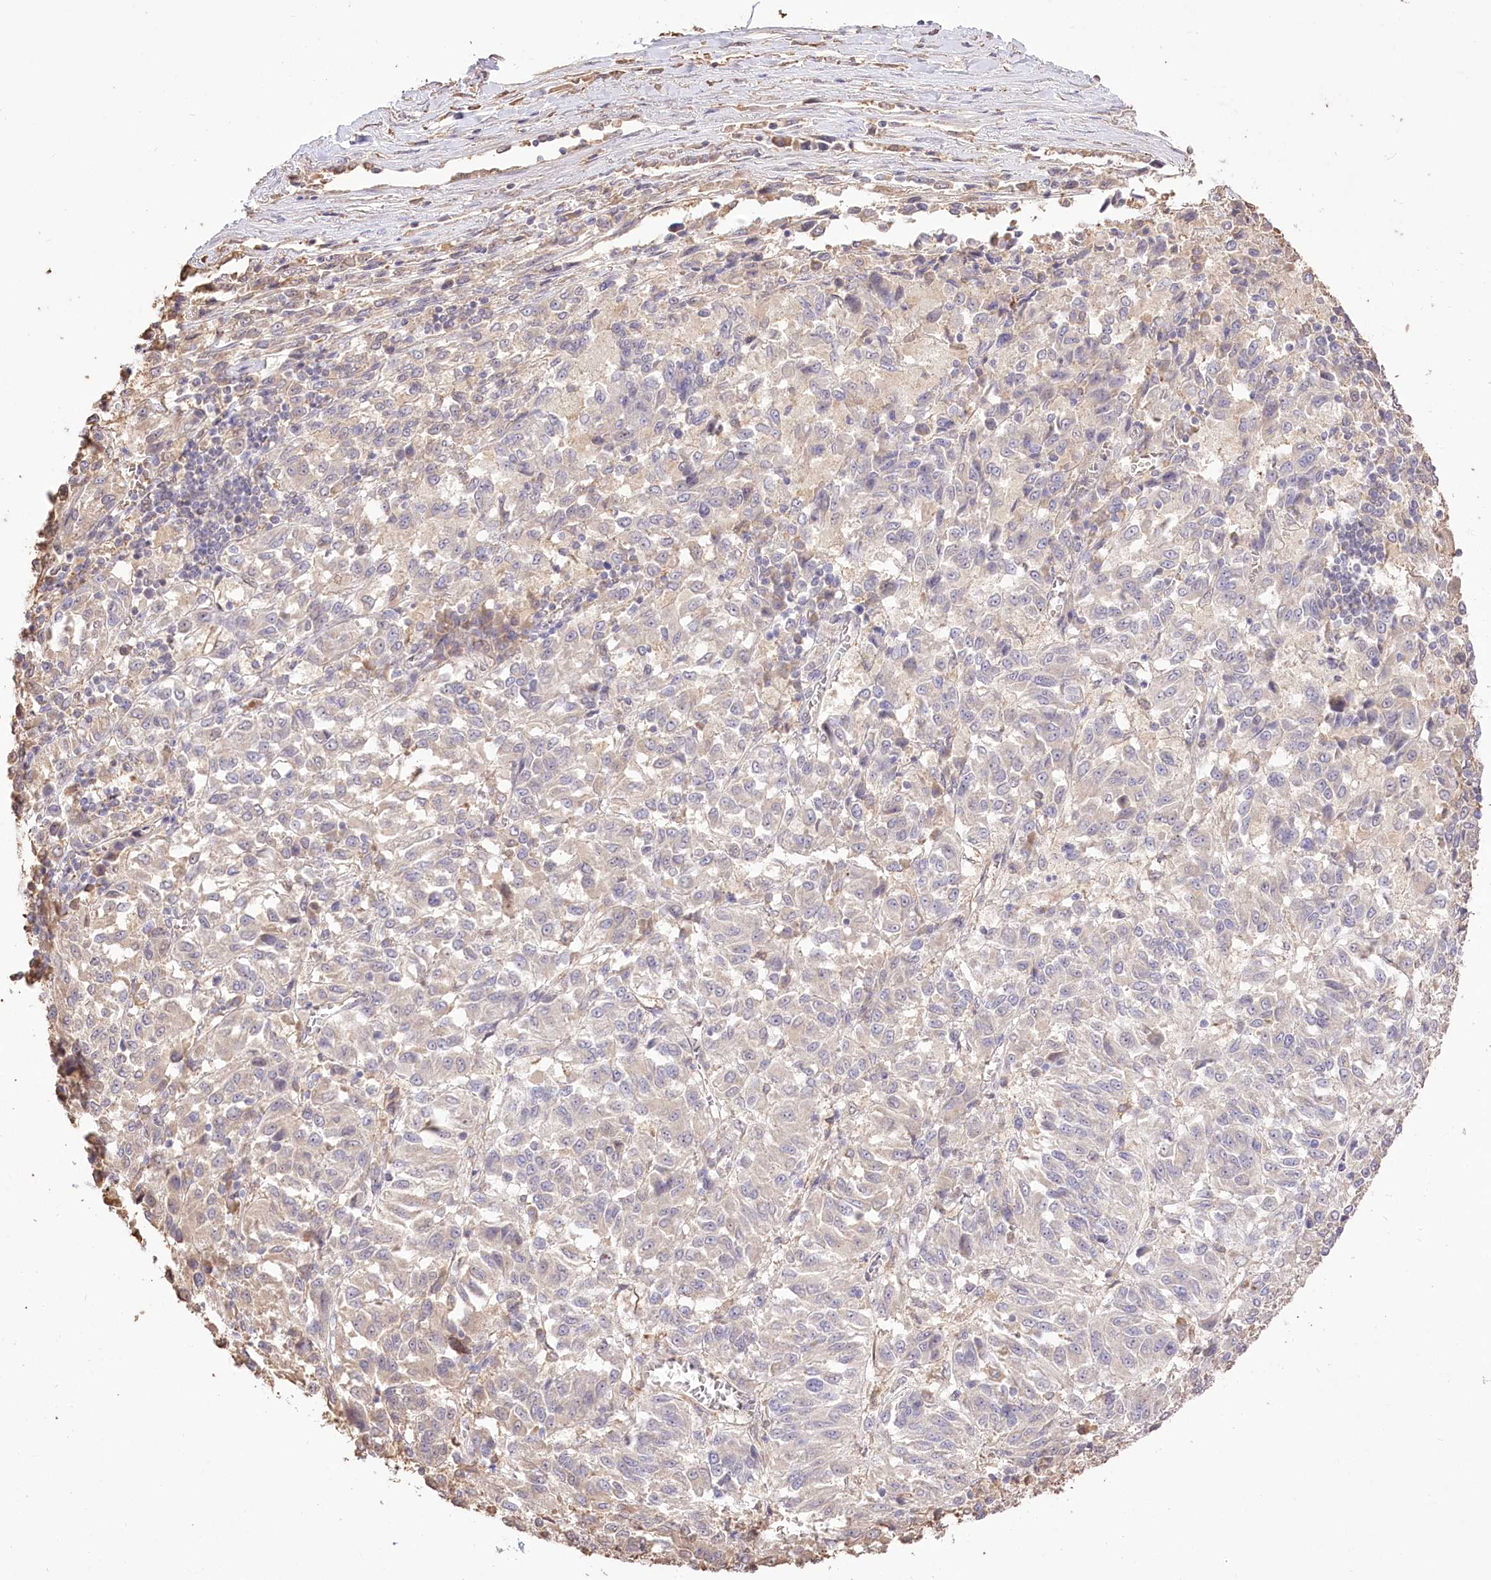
{"staining": {"intensity": "negative", "quantity": "none", "location": "none"}, "tissue": "melanoma", "cell_type": "Tumor cells", "image_type": "cancer", "snomed": [{"axis": "morphology", "description": "Malignant melanoma, Metastatic site"}, {"axis": "topography", "description": "Lung"}], "caption": "Protein analysis of melanoma reveals no significant expression in tumor cells. (DAB (3,3'-diaminobenzidine) immunohistochemistry (IHC), high magnification).", "gene": "R3HDM2", "patient": {"sex": "male", "age": 64}}